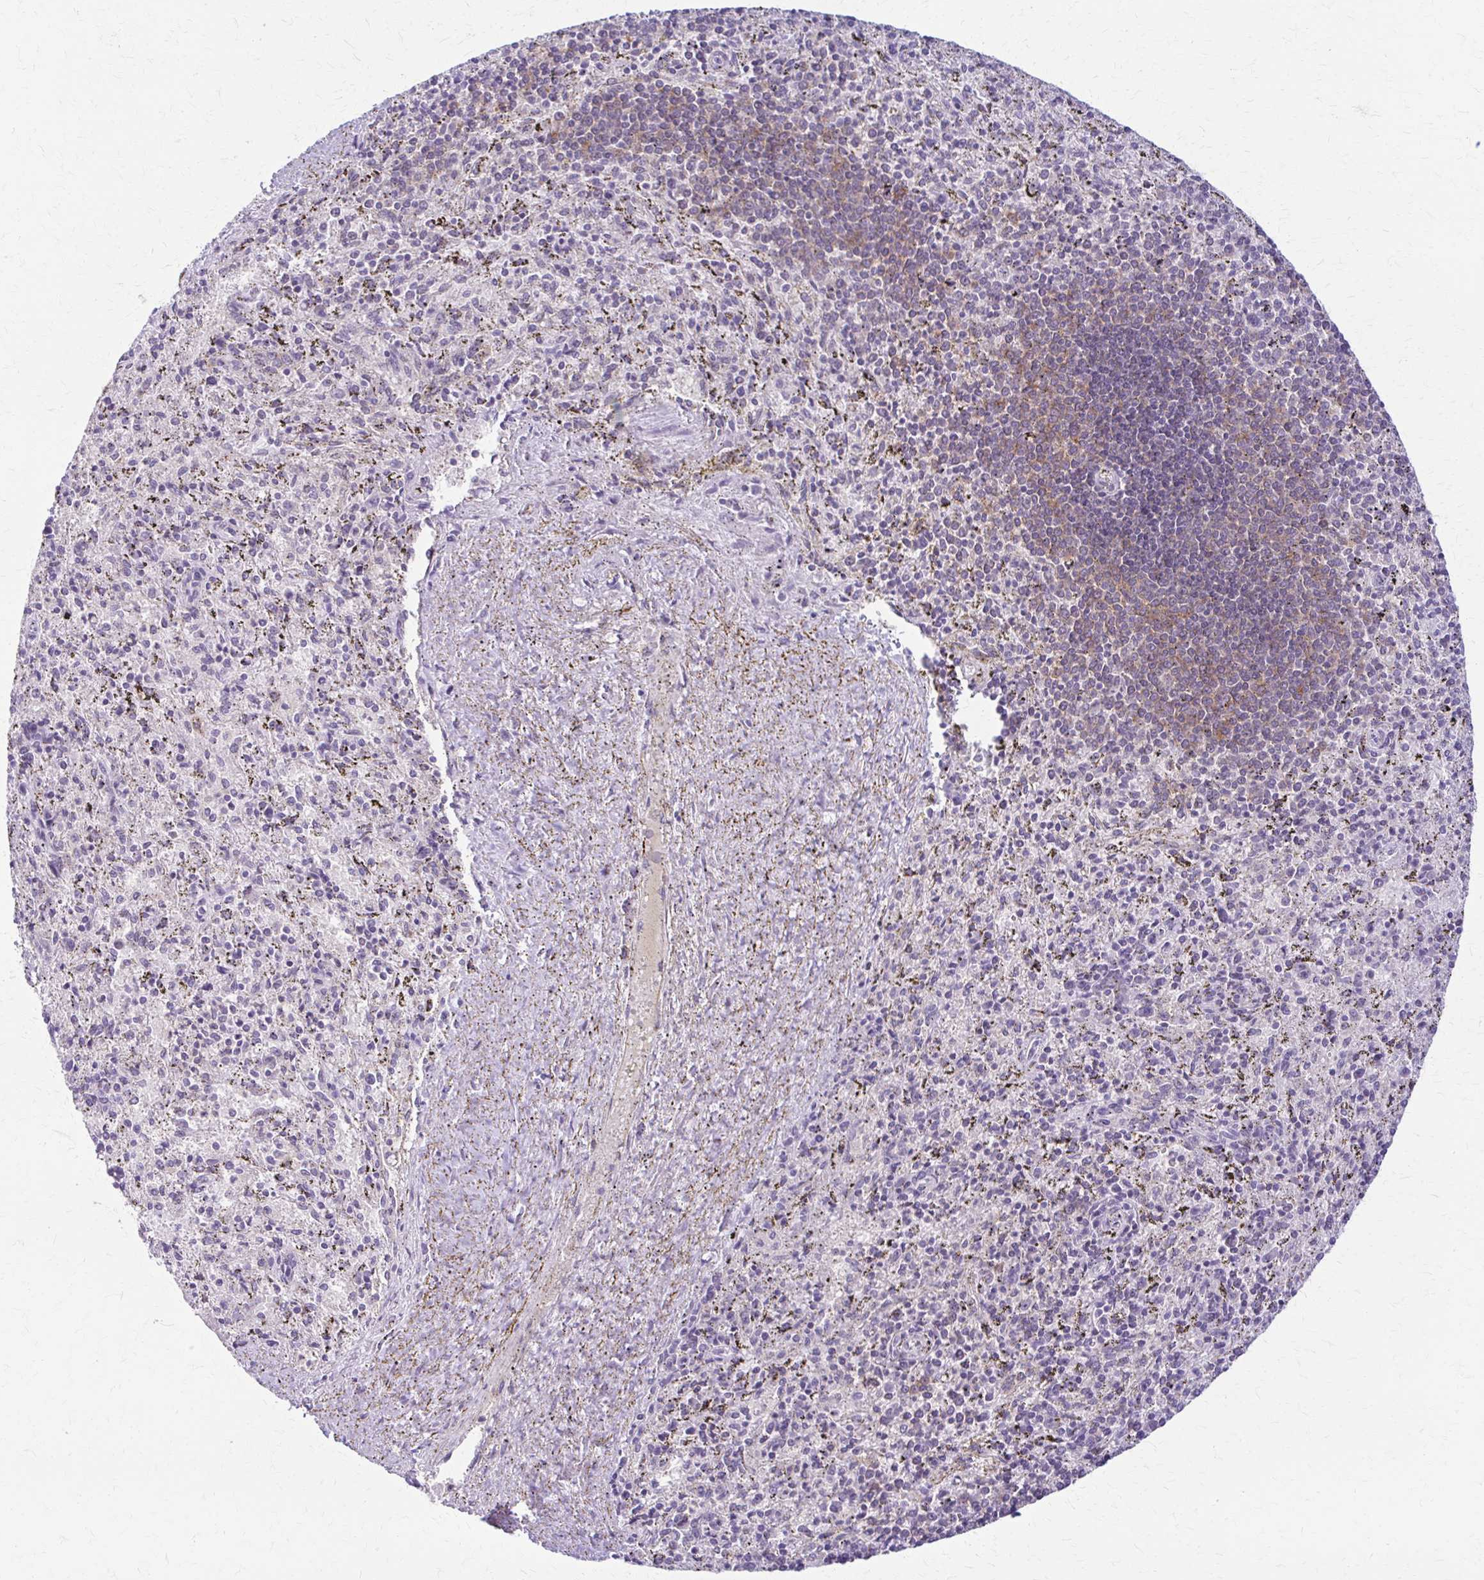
{"staining": {"intensity": "moderate", "quantity": "<25%", "location": "cytoplasmic/membranous"}, "tissue": "spleen", "cell_type": "Cells in red pulp", "image_type": "normal", "snomed": [{"axis": "morphology", "description": "Normal tissue, NOS"}, {"axis": "topography", "description": "Spleen"}], "caption": "IHC micrograph of normal spleen stained for a protein (brown), which reveals low levels of moderate cytoplasmic/membranous expression in about <25% of cells in red pulp.", "gene": "PIK3AP1", "patient": {"sex": "male", "age": 57}}